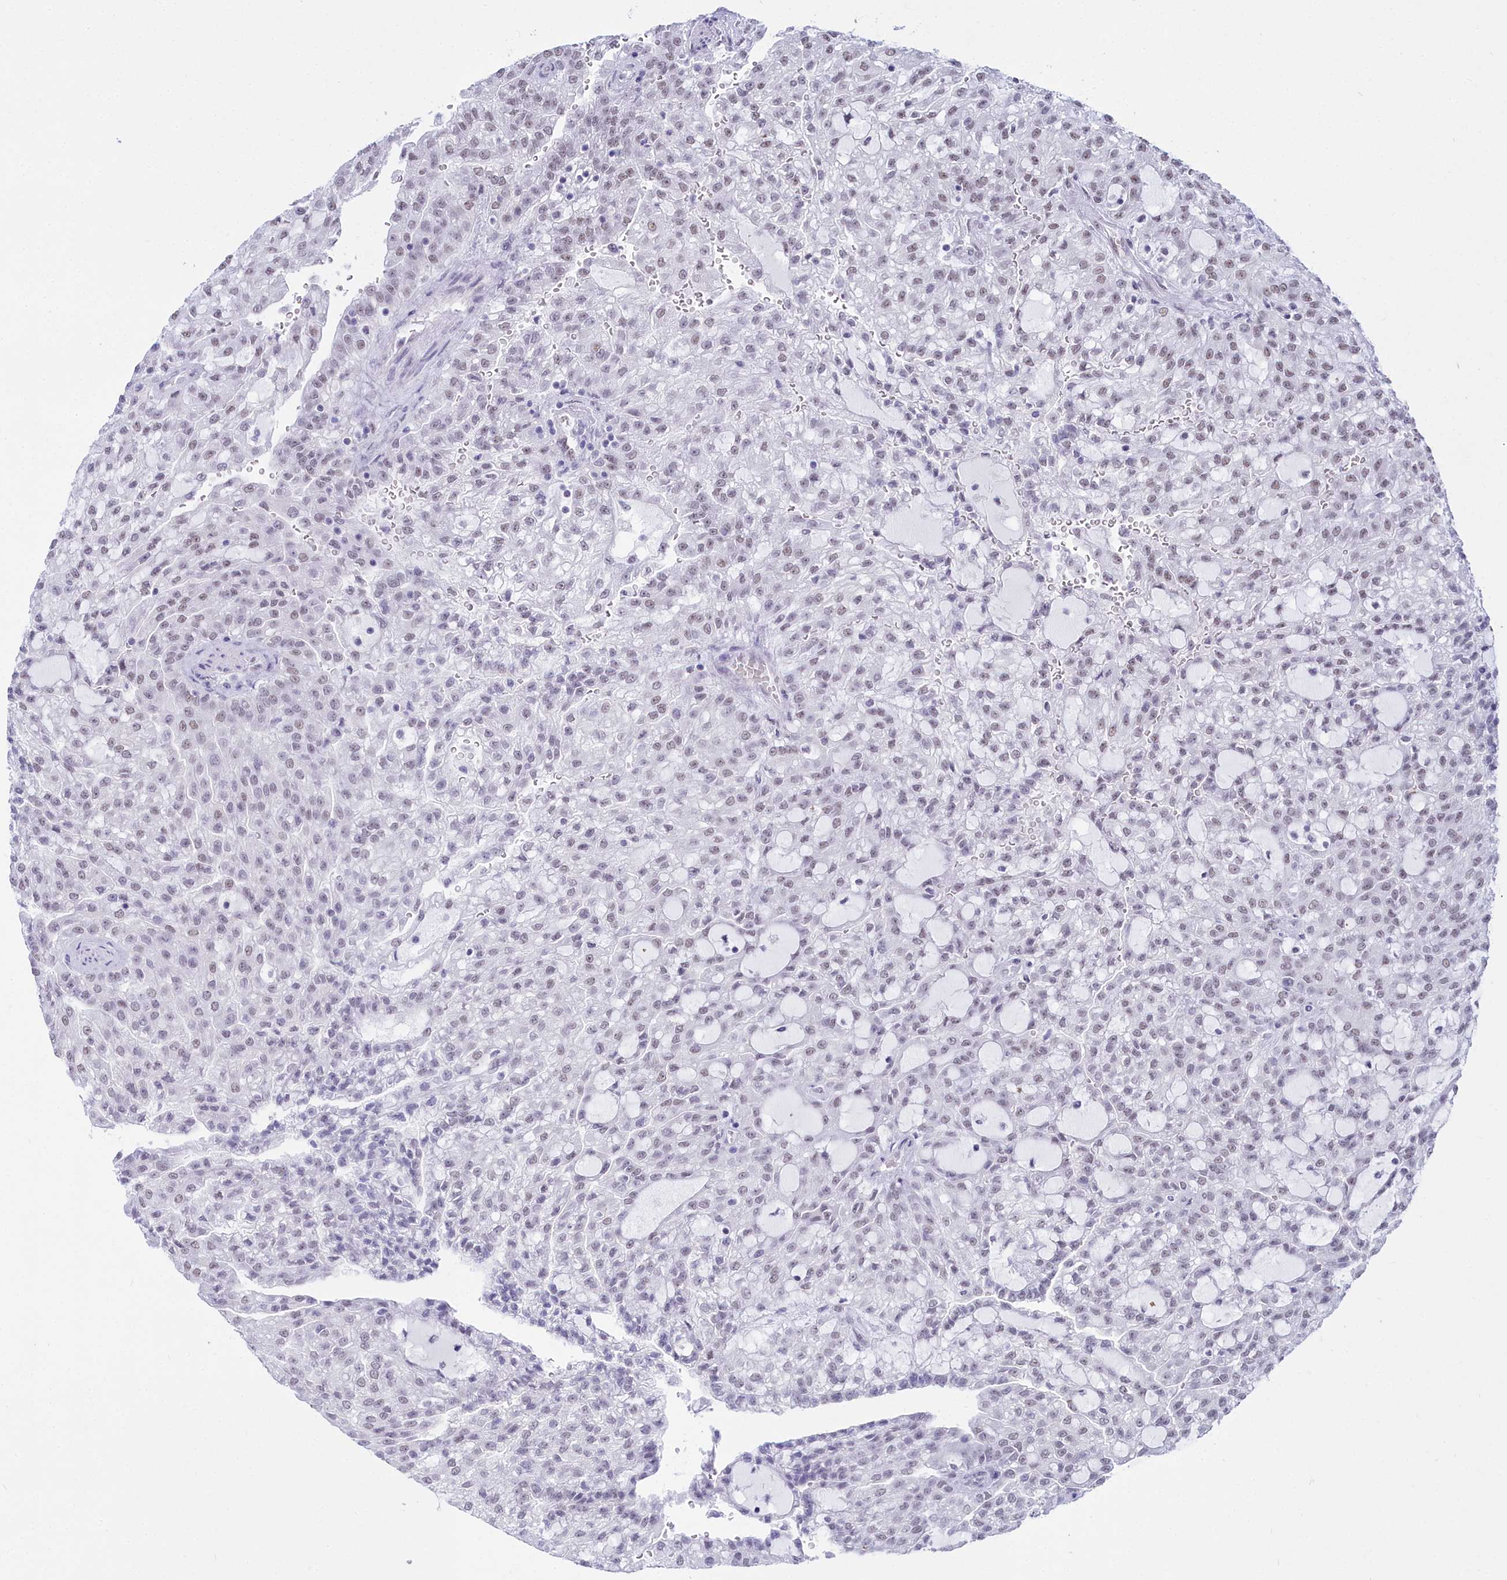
{"staining": {"intensity": "weak", "quantity": "<25%", "location": "nuclear"}, "tissue": "renal cancer", "cell_type": "Tumor cells", "image_type": "cancer", "snomed": [{"axis": "morphology", "description": "Adenocarcinoma, NOS"}, {"axis": "topography", "description": "Kidney"}], "caption": "Renal cancer was stained to show a protein in brown. There is no significant expression in tumor cells.", "gene": "RBM12", "patient": {"sex": "male", "age": 63}}